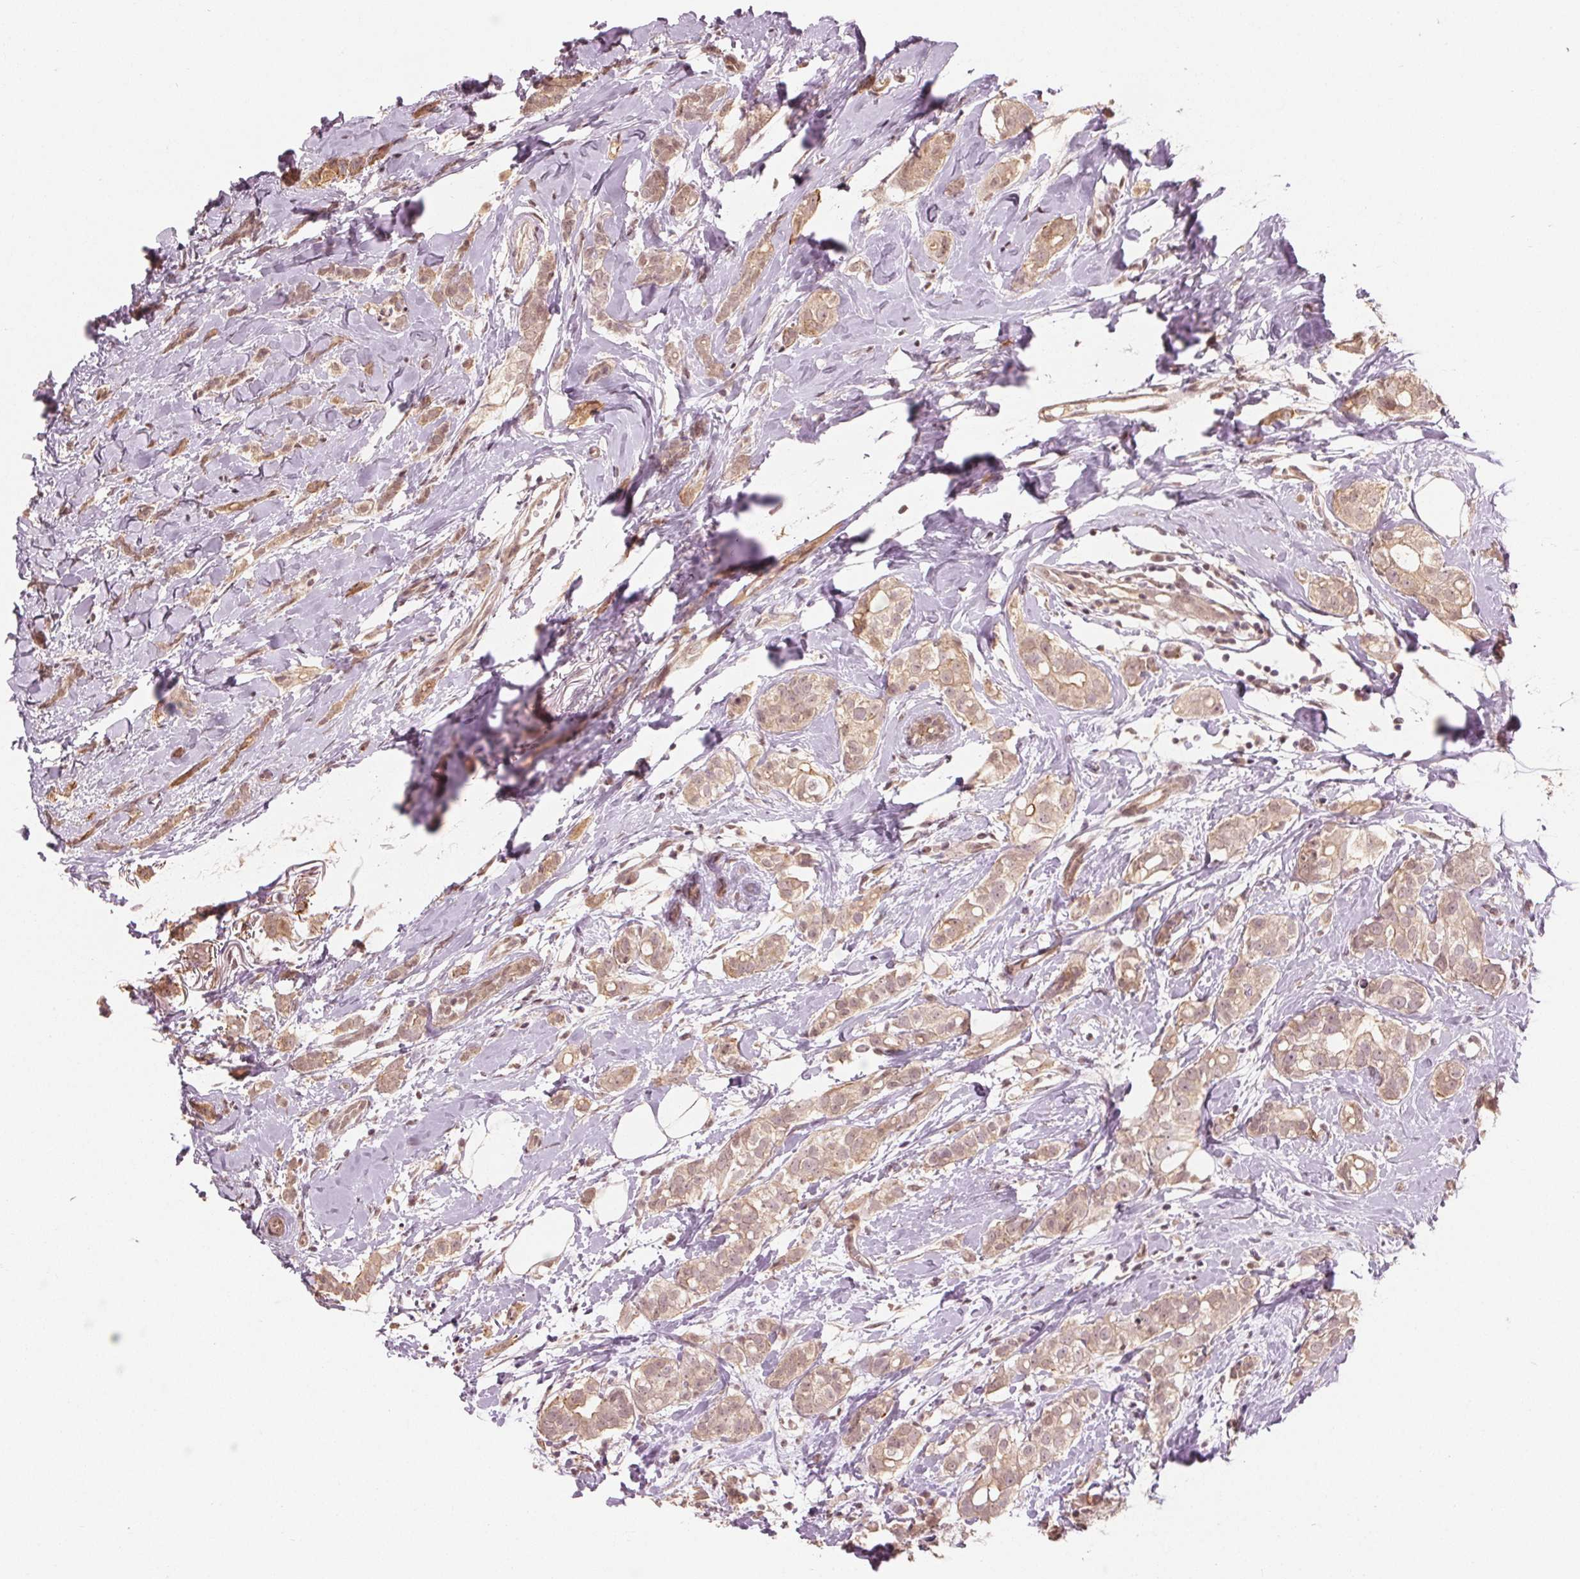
{"staining": {"intensity": "weak", "quantity": ">75%", "location": "cytoplasmic/membranous,nuclear"}, "tissue": "breast cancer", "cell_type": "Tumor cells", "image_type": "cancer", "snomed": [{"axis": "morphology", "description": "Duct carcinoma"}, {"axis": "topography", "description": "Breast"}], "caption": "Invasive ductal carcinoma (breast) tissue shows weak cytoplasmic/membranous and nuclear expression in approximately >75% of tumor cells, visualized by immunohistochemistry. (DAB (3,3'-diaminobenzidine) IHC with brightfield microscopy, high magnification).", "gene": "CLBA1", "patient": {"sex": "female", "age": 40}}